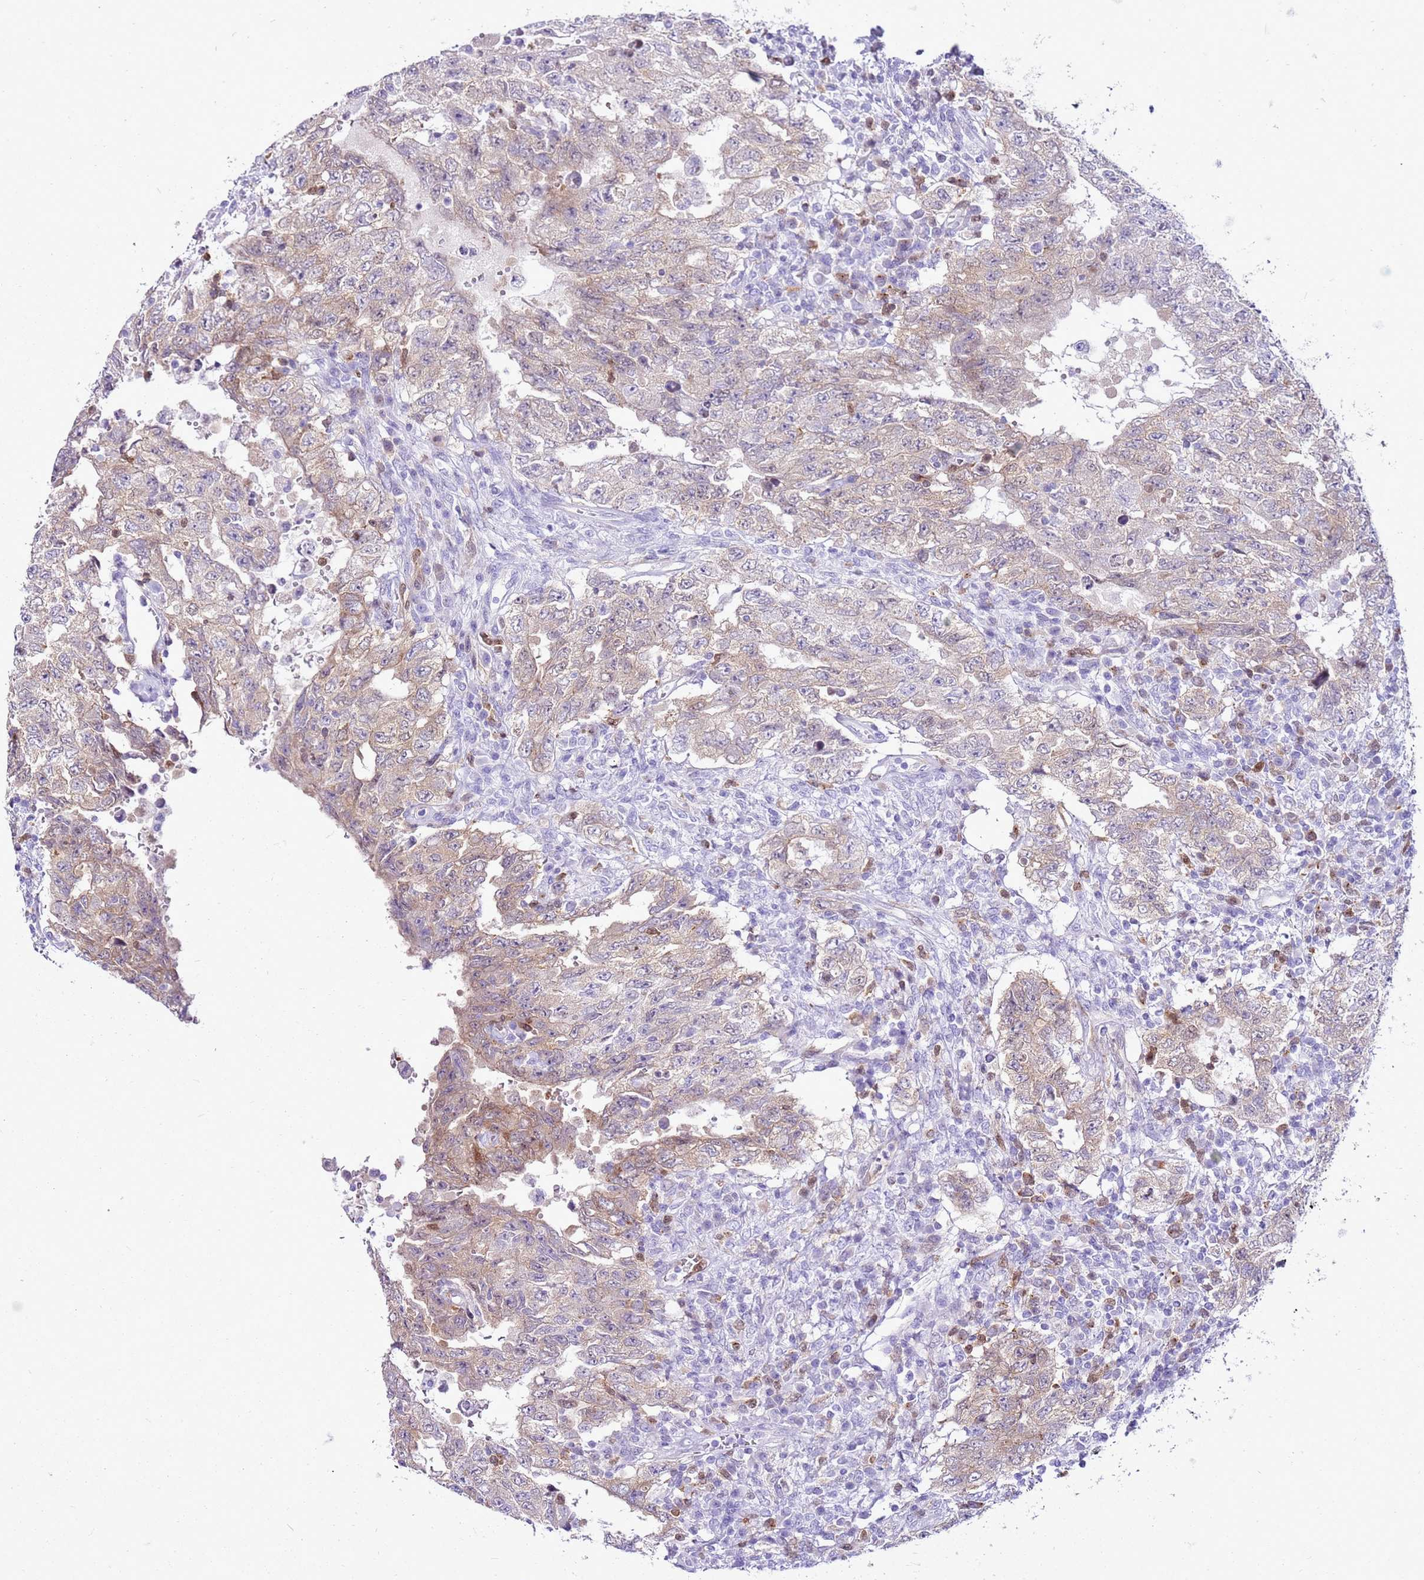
{"staining": {"intensity": "weak", "quantity": ">75%", "location": "cytoplasmic/membranous"}, "tissue": "testis cancer", "cell_type": "Tumor cells", "image_type": "cancer", "snomed": [{"axis": "morphology", "description": "Carcinoma, Embryonal, NOS"}, {"axis": "topography", "description": "Testis"}], "caption": "IHC staining of testis embryonal carcinoma, which displays low levels of weak cytoplasmic/membranous positivity in about >75% of tumor cells indicating weak cytoplasmic/membranous protein positivity. The staining was performed using DAB (3,3'-diaminobenzidine) (brown) for protein detection and nuclei were counterstained in hematoxylin (blue).", "gene": "SPC25", "patient": {"sex": "male", "age": 26}}